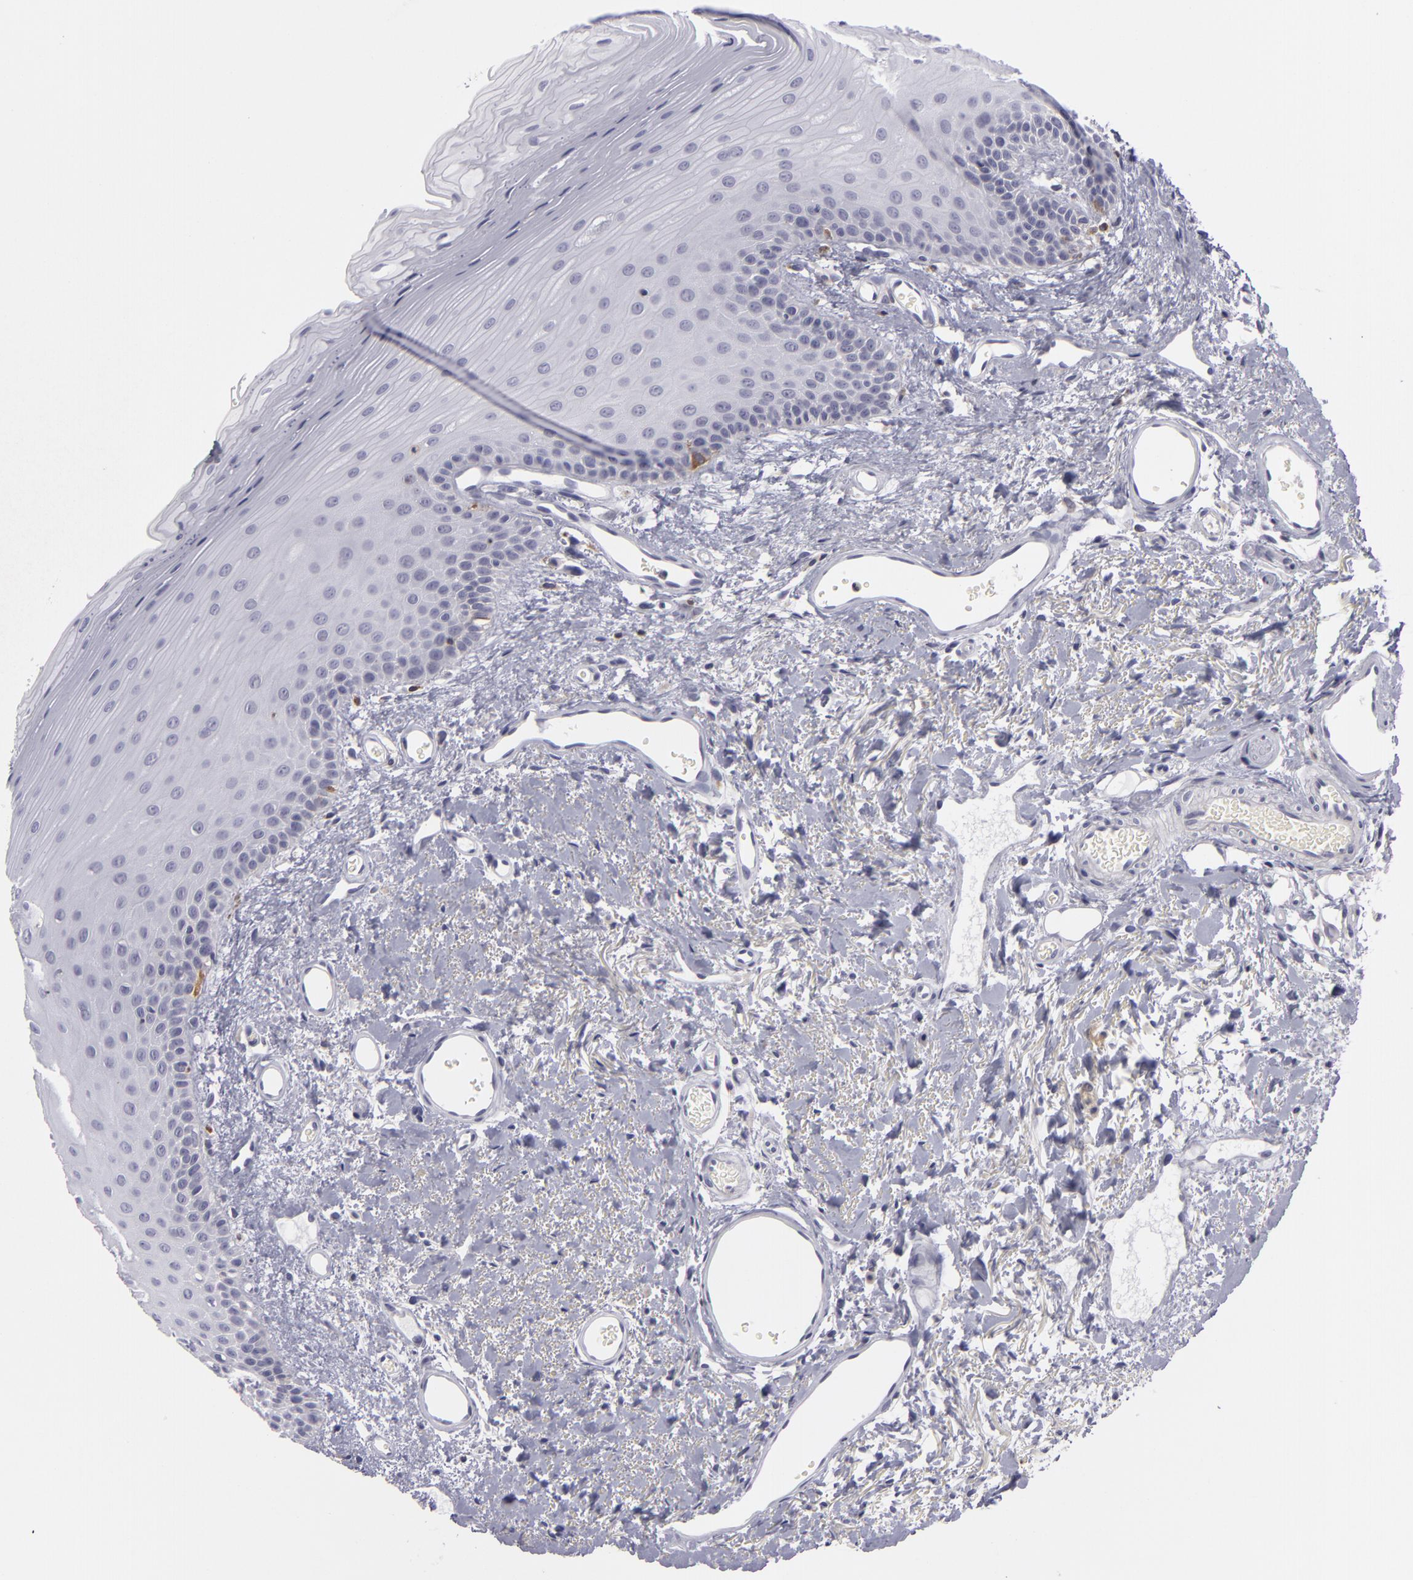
{"staining": {"intensity": "weak", "quantity": "25%-75%", "location": "cytoplasmic/membranous"}, "tissue": "oral mucosa", "cell_type": "Squamous epithelial cells", "image_type": "normal", "snomed": [{"axis": "morphology", "description": "Normal tissue, NOS"}, {"axis": "topography", "description": "Oral tissue"}], "caption": "Protein analysis of benign oral mucosa displays weak cytoplasmic/membranous positivity in about 25%-75% of squamous epithelial cells. (Brightfield microscopy of DAB IHC at high magnification).", "gene": "KCNAB2", "patient": {"sex": "male", "age": 52}}